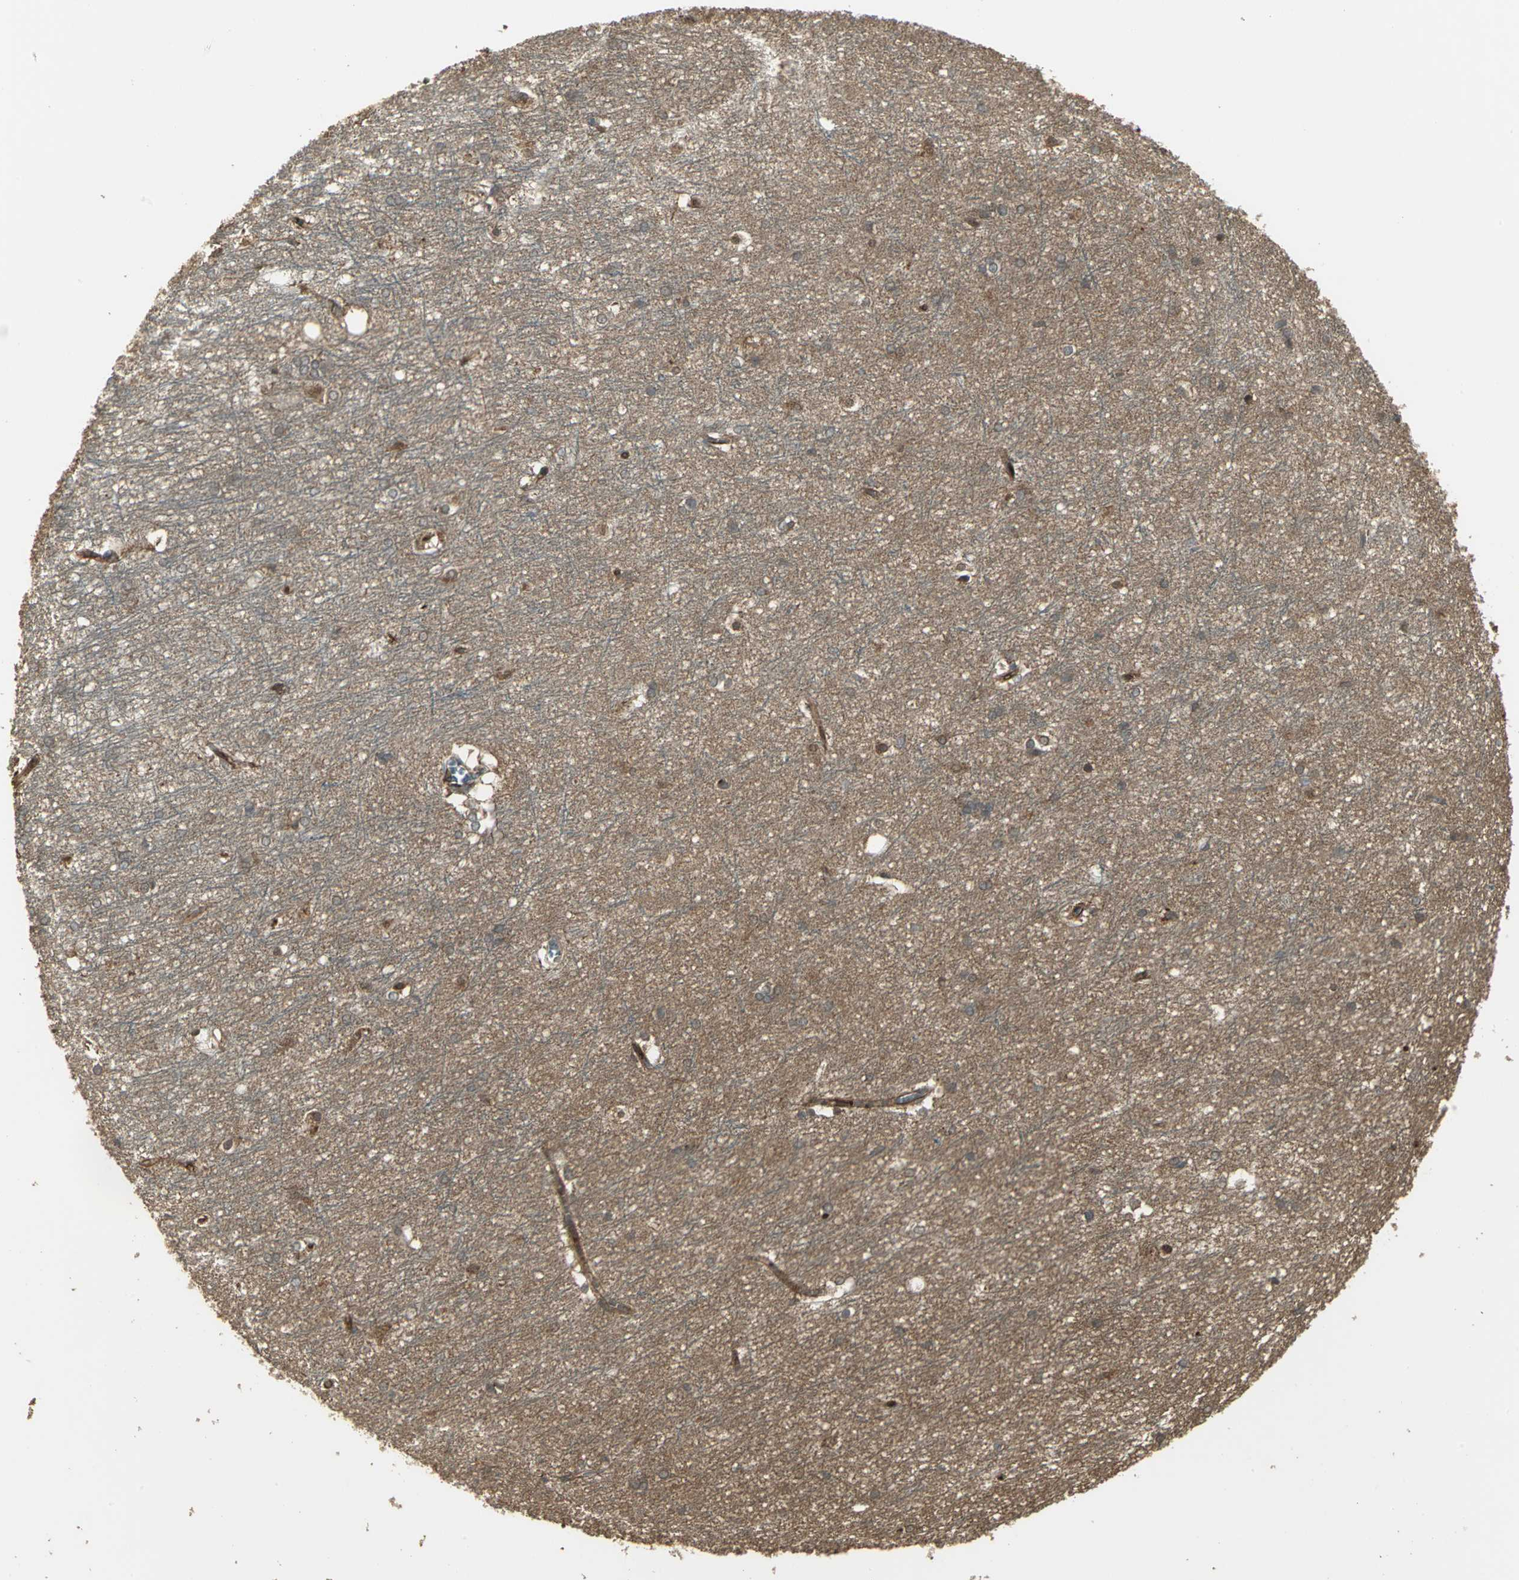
{"staining": {"intensity": "moderate", "quantity": ">75%", "location": "cytoplasmic/membranous"}, "tissue": "hippocampus", "cell_type": "Glial cells", "image_type": "normal", "snomed": [{"axis": "morphology", "description": "Normal tissue, NOS"}, {"axis": "topography", "description": "Hippocampus"}], "caption": "This is a histology image of IHC staining of unremarkable hippocampus, which shows moderate positivity in the cytoplasmic/membranous of glial cells.", "gene": "PRXL2B", "patient": {"sex": "female", "age": 19}}